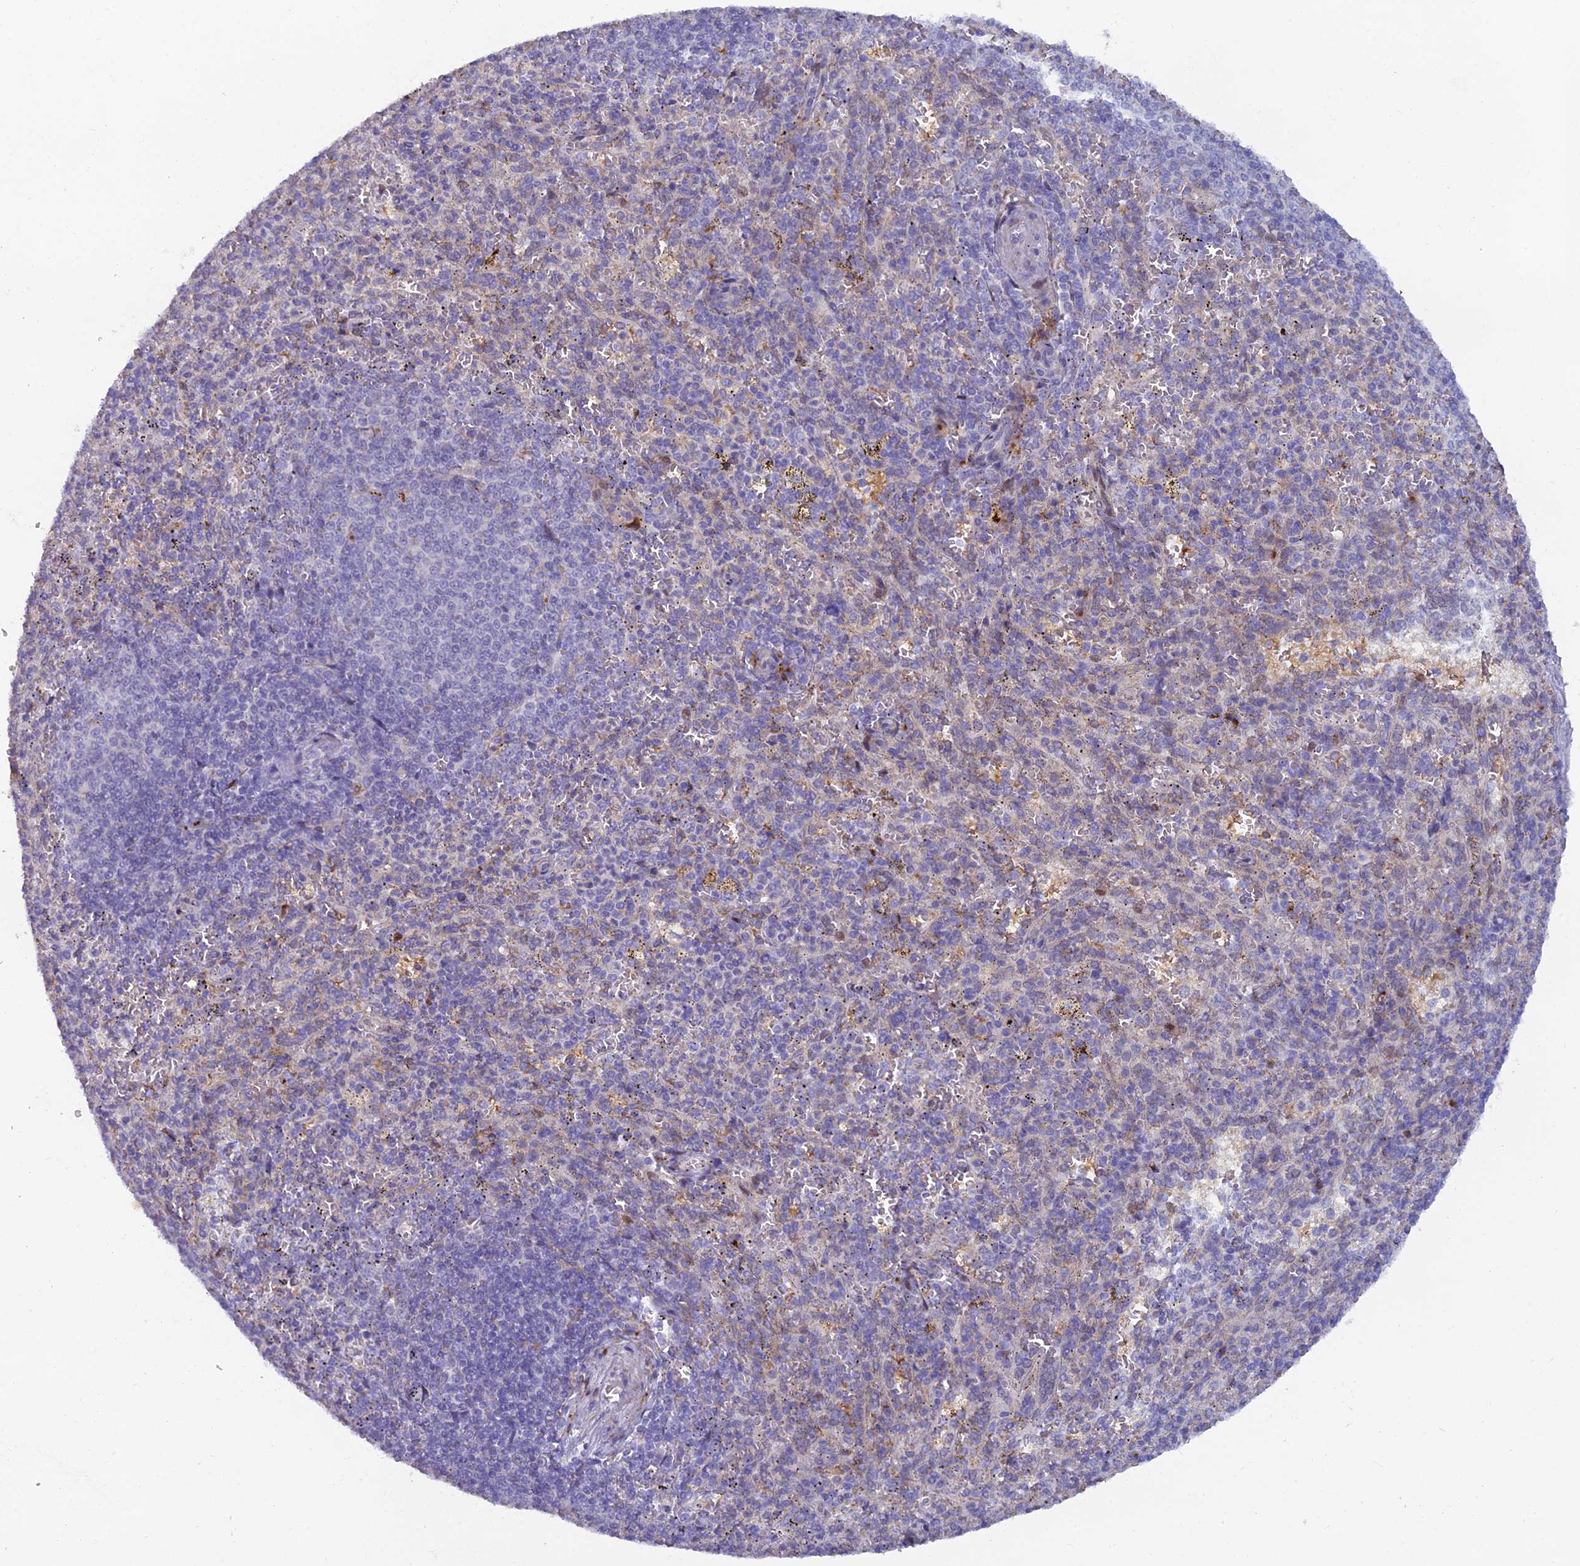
{"staining": {"intensity": "moderate", "quantity": "<25%", "location": "cytoplasmic/membranous,nuclear"}, "tissue": "spleen", "cell_type": "Cells in red pulp", "image_type": "normal", "snomed": [{"axis": "morphology", "description": "Normal tissue, NOS"}, {"axis": "topography", "description": "Spleen"}], "caption": "Immunohistochemical staining of normal human spleen demonstrates low levels of moderate cytoplasmic/membranous,nuclear positivity in about <25% of cells in red pulp. Using DAB (3,3'-diaminobenzidine) (brown) and hematoxylin (blue) stains, captured at high magnification using brightfield microscopy.", "gene": "B9D2", "patient": {"sex": "female", "age": 21}}